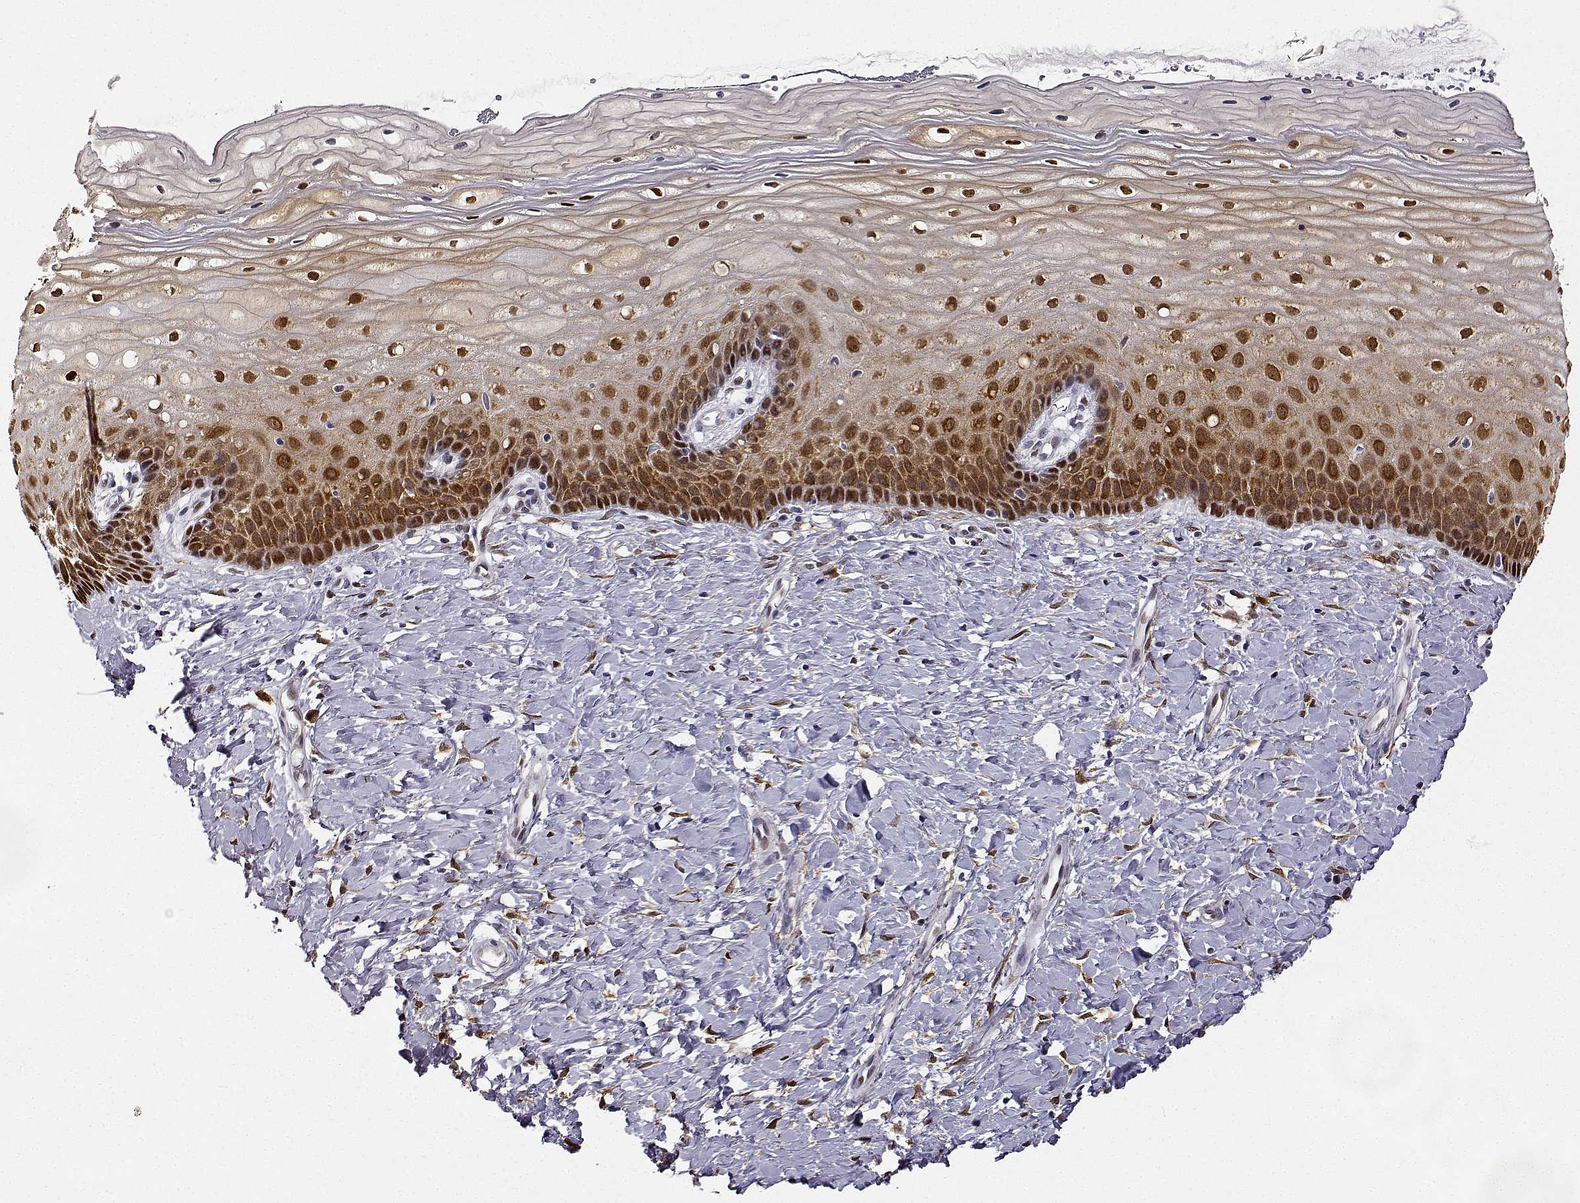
{"staining": {"intensity": "strong", "quantity": ">75%", "location": "nuclear"}, "tissue": "cervix", "cell_type": "Glandular cells", "image_type": "normal", "snomed": [{"axis": "morphology", "description": "Normal tissue, NOS"}, {"axis": "topography", "description": "Cervix"}], "caption": "An IHC micrograph of normal tissue is shown. Protein staining in brown labels strong nuclear positivity in cervix within glandular cells.", "gene": "PHGDH", "patient": {"sex": "female", "age": 37}}